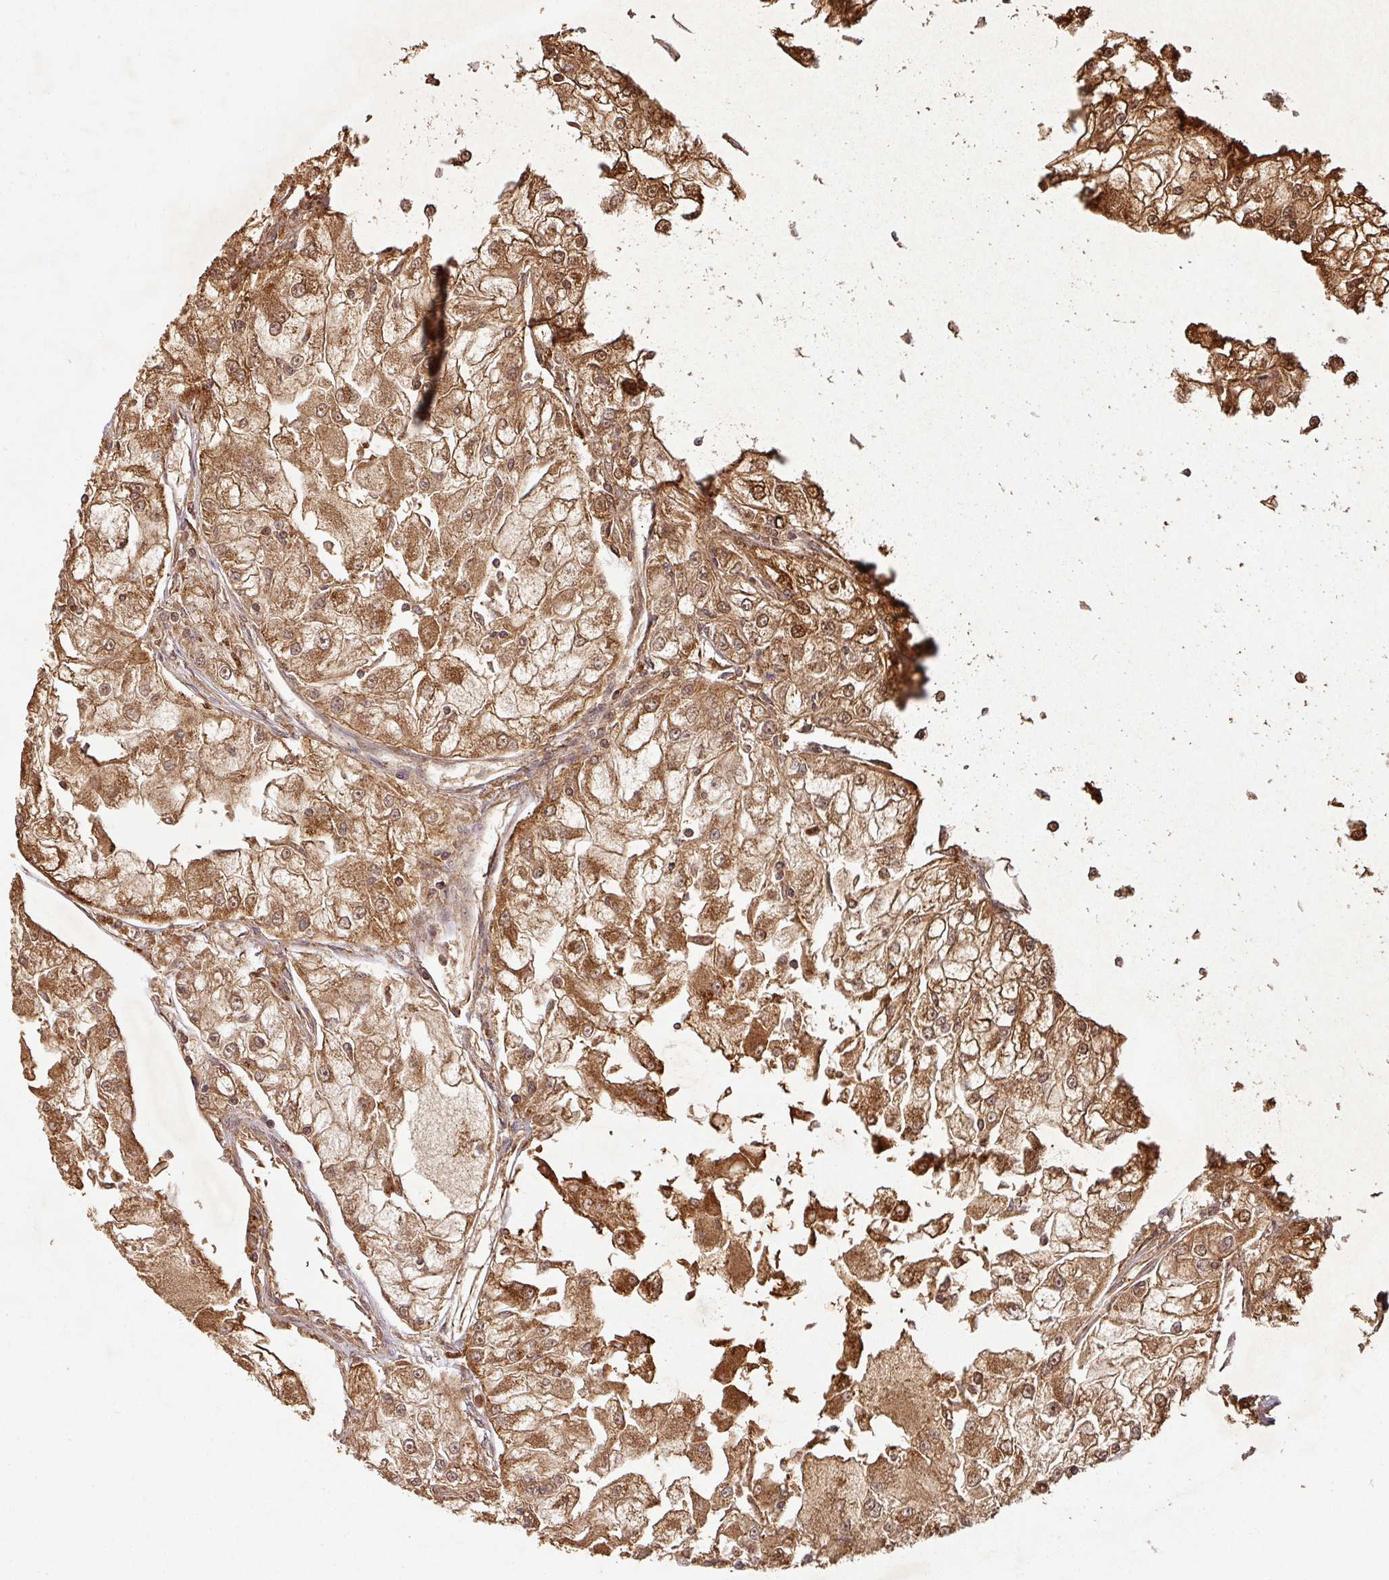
{"staining": {"intensity": "strong", "quantity": ">75%", "location": "cytoplasmic/membranous,nuclear"}, "tissue": "renal cancer", "cell_type": "Tumor cells", "image_type": "cancer", "snomed": [{"axis": "morphology", "description": "Adenocarcinoma, NOS"}, {"axis": "topography", "description": "Kidney"}], "caption": "Renal adenocarcinoma was stained to show a protein in brown. There is high levels of strong cytoplasmic/membranous and nuclear expression in about >75% of tumor cells.", "gene": "ZNF322", "patient": {"sex": "female", "age": 72}}